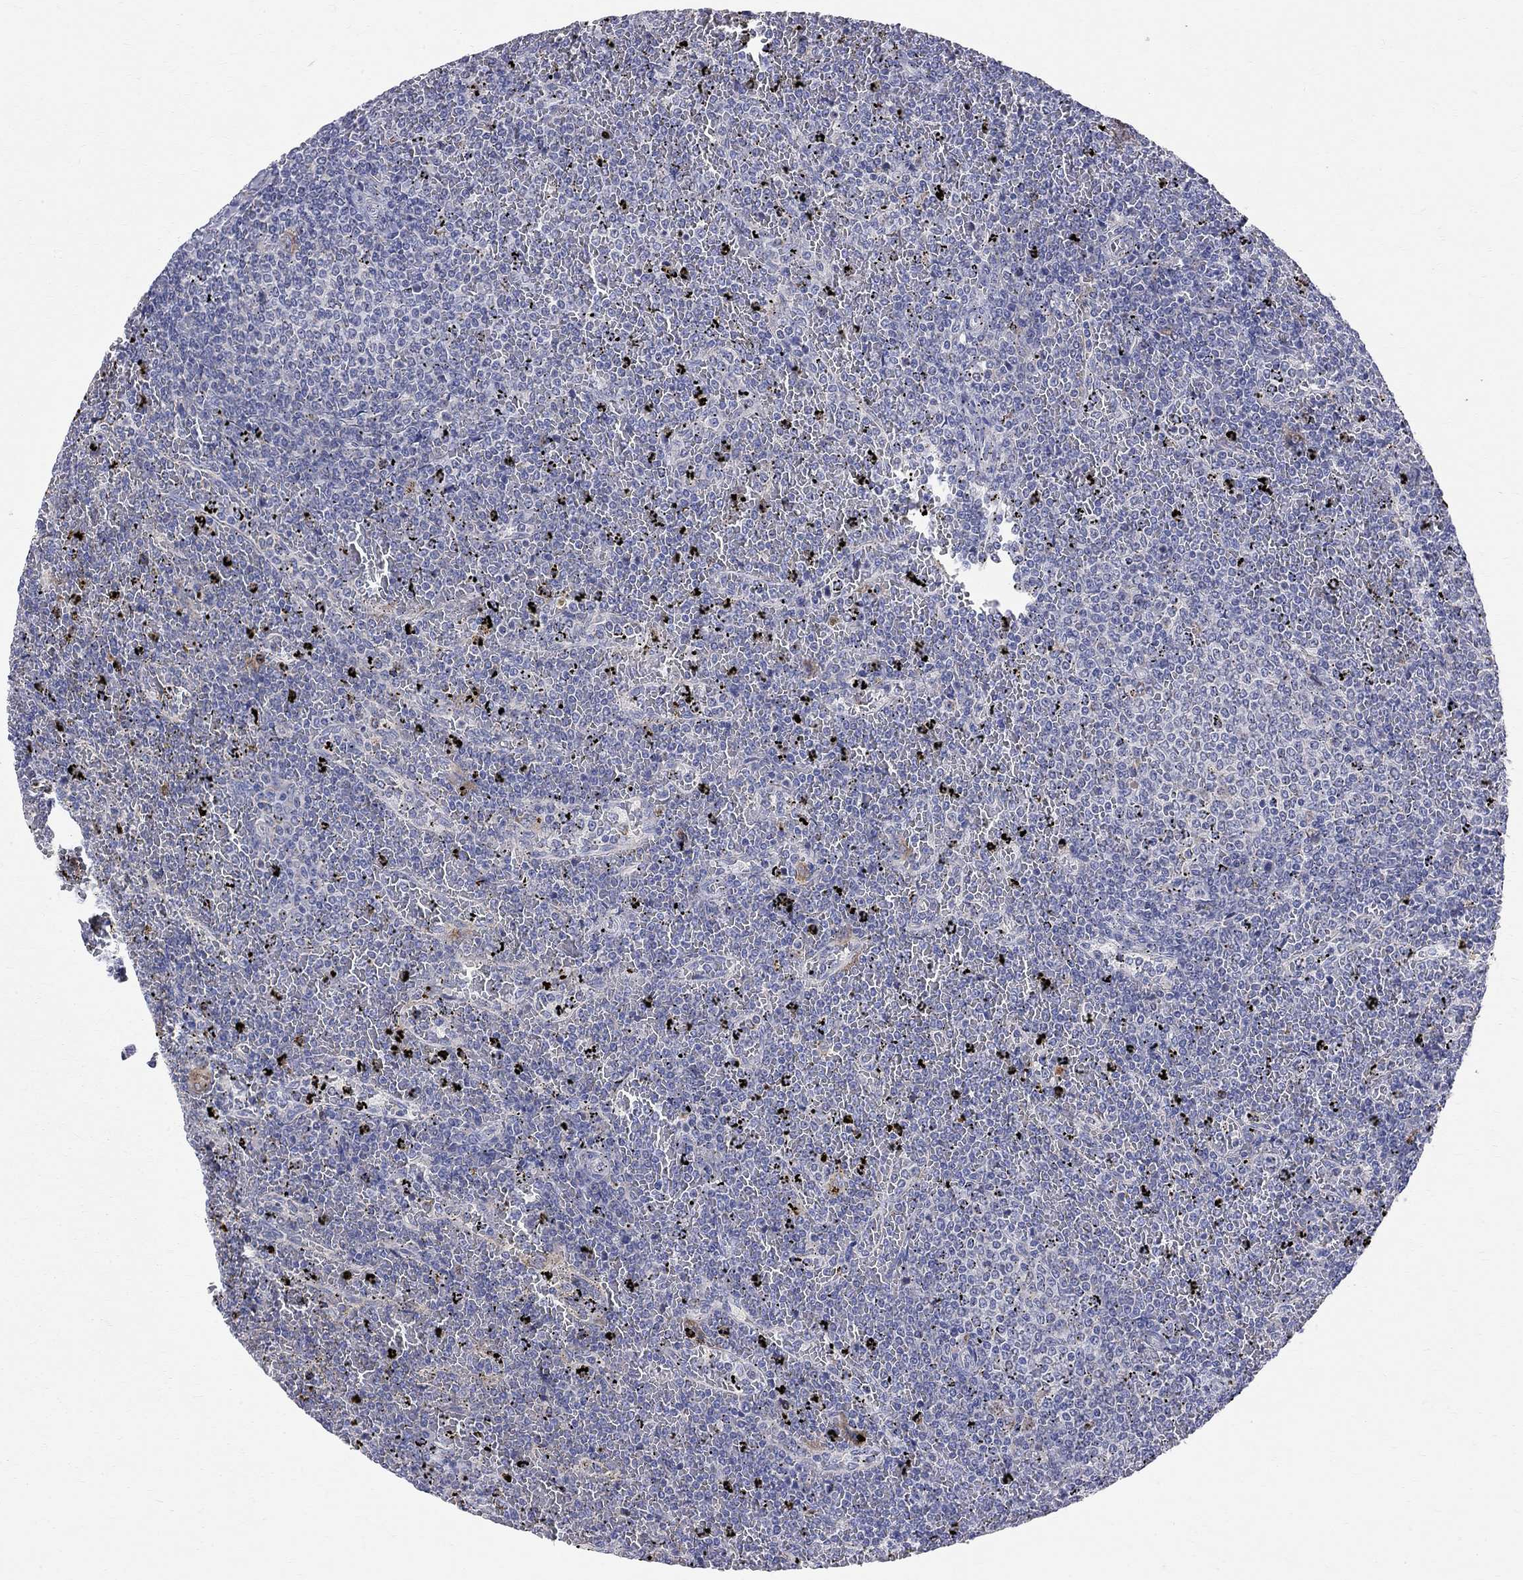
{"staining": {"intensity": "negative", "quantity": "none", "location": "none"}, "tissue": "lymphoma", "cell_type": "Tumor cells", "image_type": "cancer", "snomed": [{"axis": "morphology", "description": "Malignant lymphoma, non-Hodgkin's type, Low grade"}, {"axis": "topography", "description": "Spleen"}], "caption": "This is an IHC micrograph of low-grade malignant lymphoma, non-Hodgkin's type. There is no positivity in tumor cells.", "gene": "ACSL1", "patient": {"sex": "female", "age": 77}}